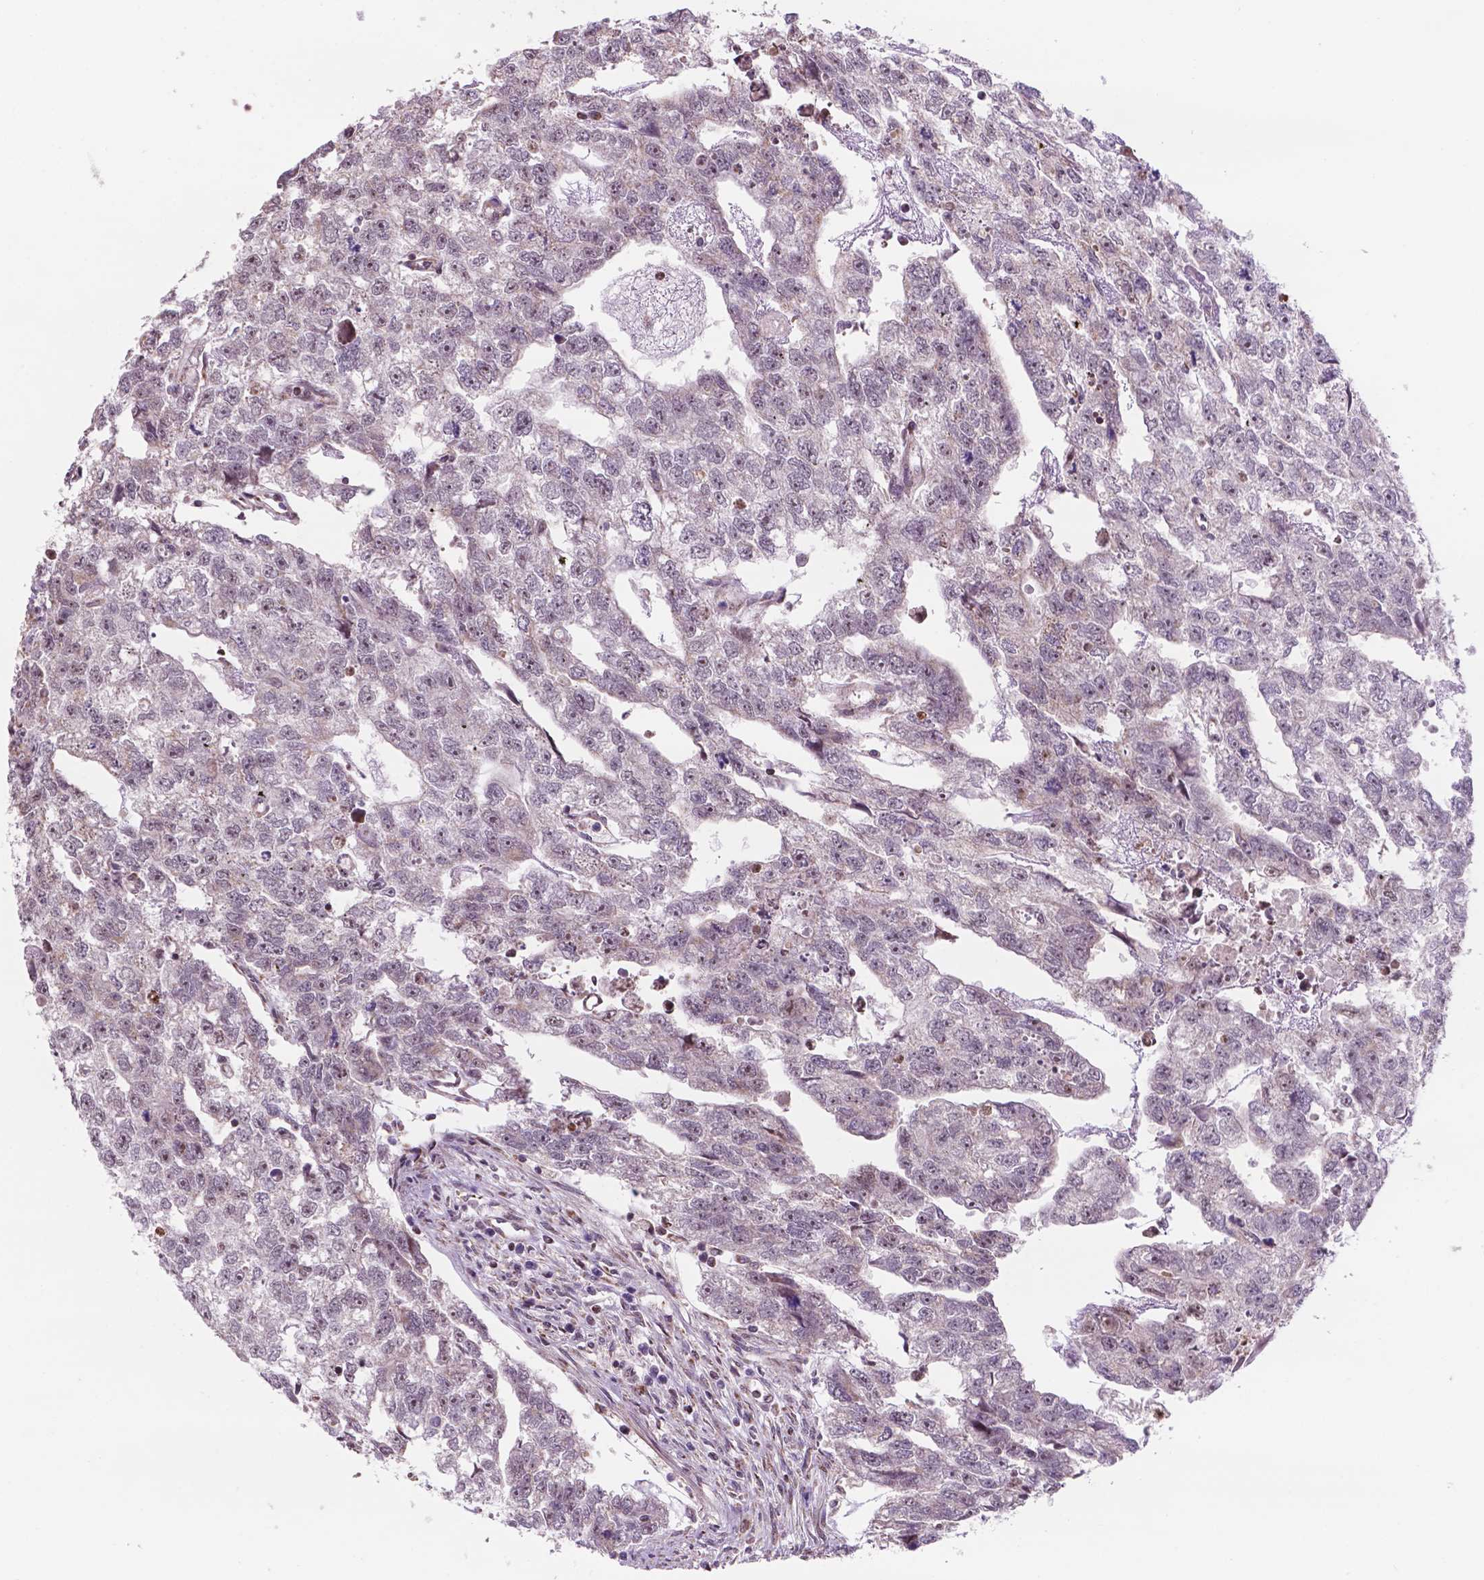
{"staining": {"intensity": "negative", "quantity": "none", "location": "none"}, "tissue": "testis cancer", "cell_type": "Tumor cells", "image_type": "cancer", "snomed": [{"axis": "morphology", "description": "Carcinoma, Embryonal, NOS"}, {"axis": "morphology", "description": "Teratoma, malignant, NOS"}, {"axis": "topography", "description": "Testis"}], "caption": "Malignant teratoma (testis) stained for a protein using IHC demonstrates no positivity tumor cells.", "gene": "NDUFA10", "patient": {"sex": "male", "age": 44}}